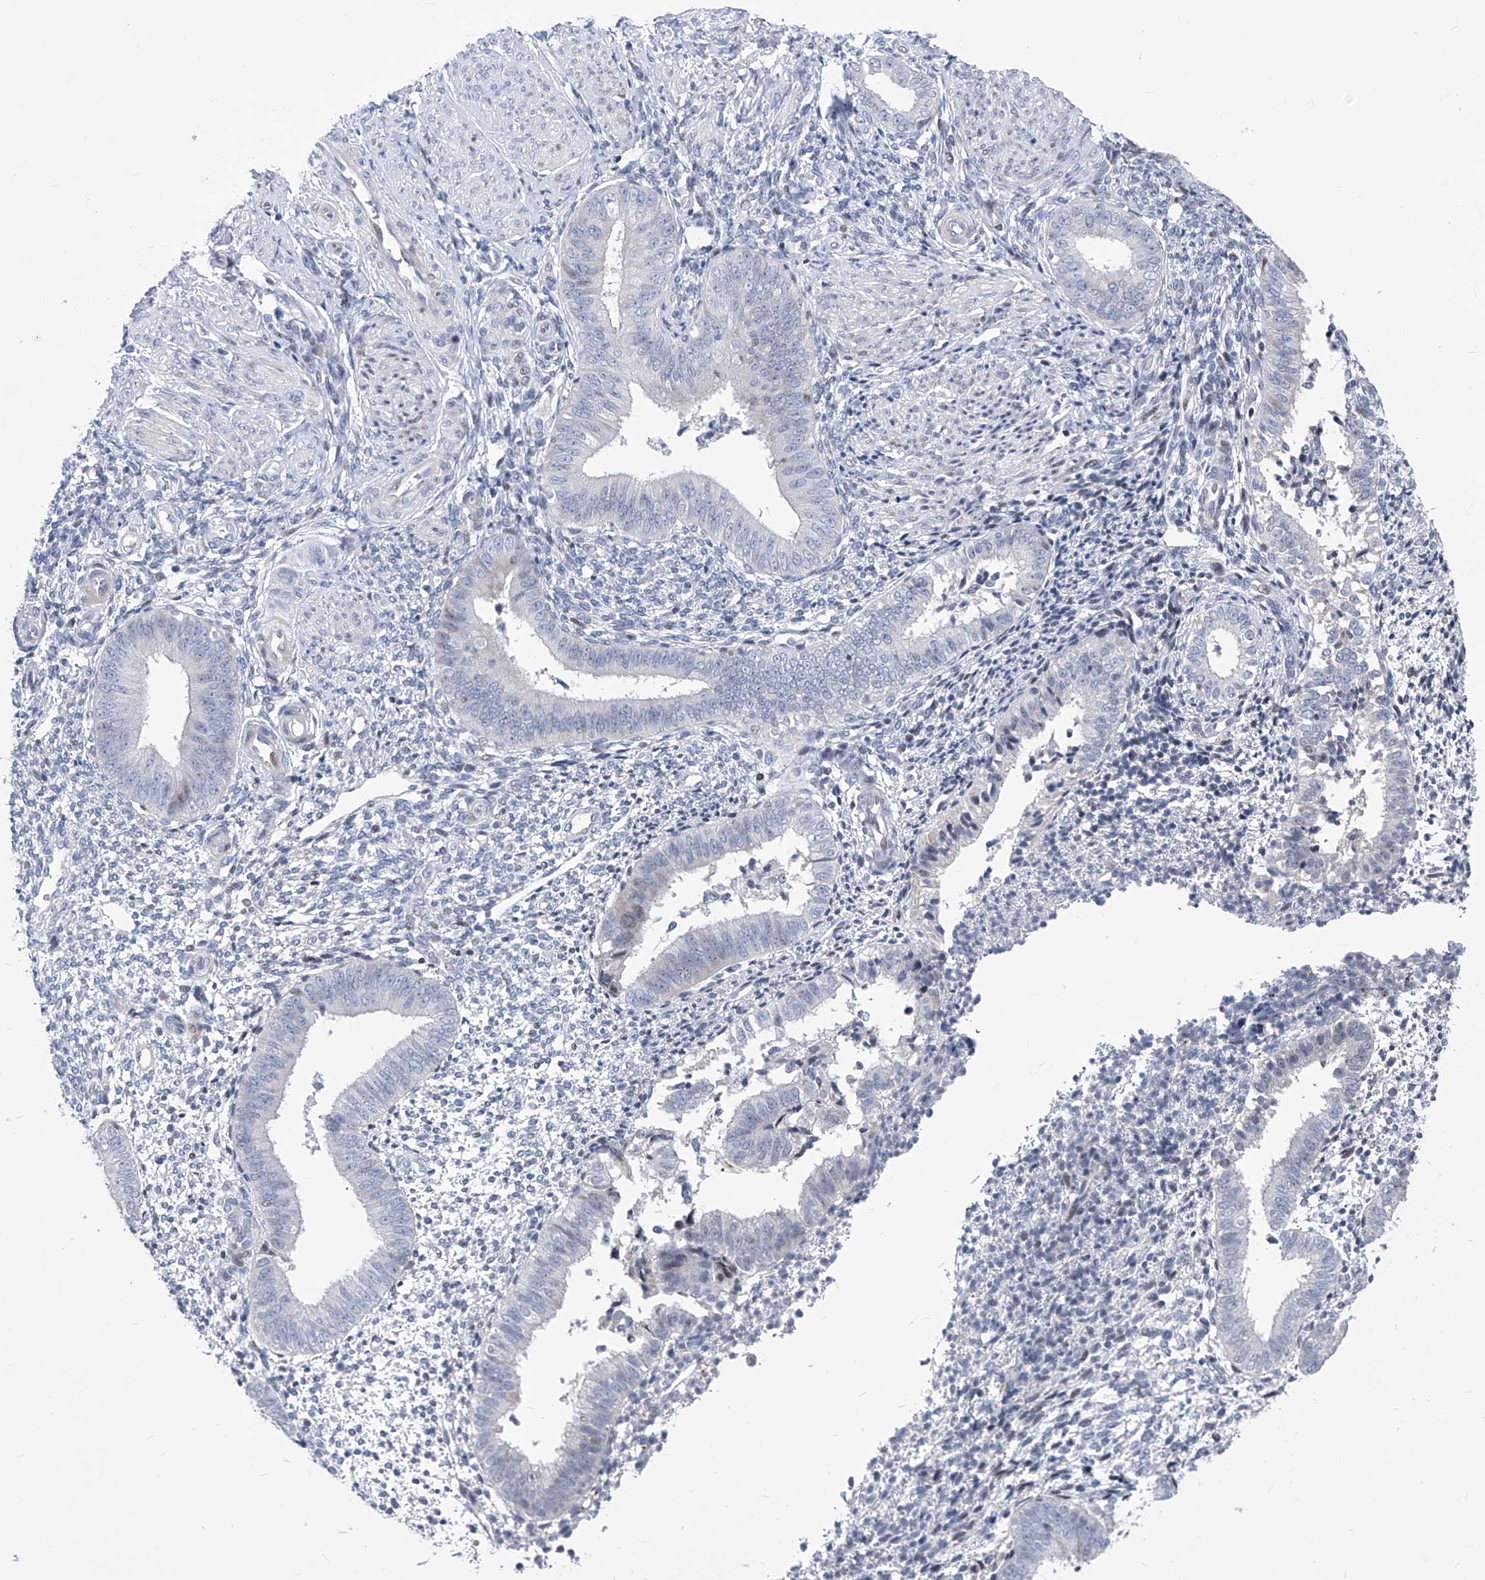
{"staining": {"intensity": "negative", "quantity": "none", "location": "none"}, "tissue": "endometrium", "cell_type": "Cells in endometrial stroma", "image_type": "normal", "snomed": [{"axis": "morphology", "description": "Normal tissue, NOS"}, {"axis": "topography", "description": "Uterus"}, {"axis": "topography", "description": "Endometrium"}], "caption": "Immunohistochemical staining of normal human endometrium displays no significant expression in cells in endometrial stroma. The staining was performed using DAB to visualize the protein expression in brown, while the nuclei were stained in blue with hematoxylin (Magnification: 20x).", "gene": "NUFIP1", "patient": {"sex": "female", "age": 48}}